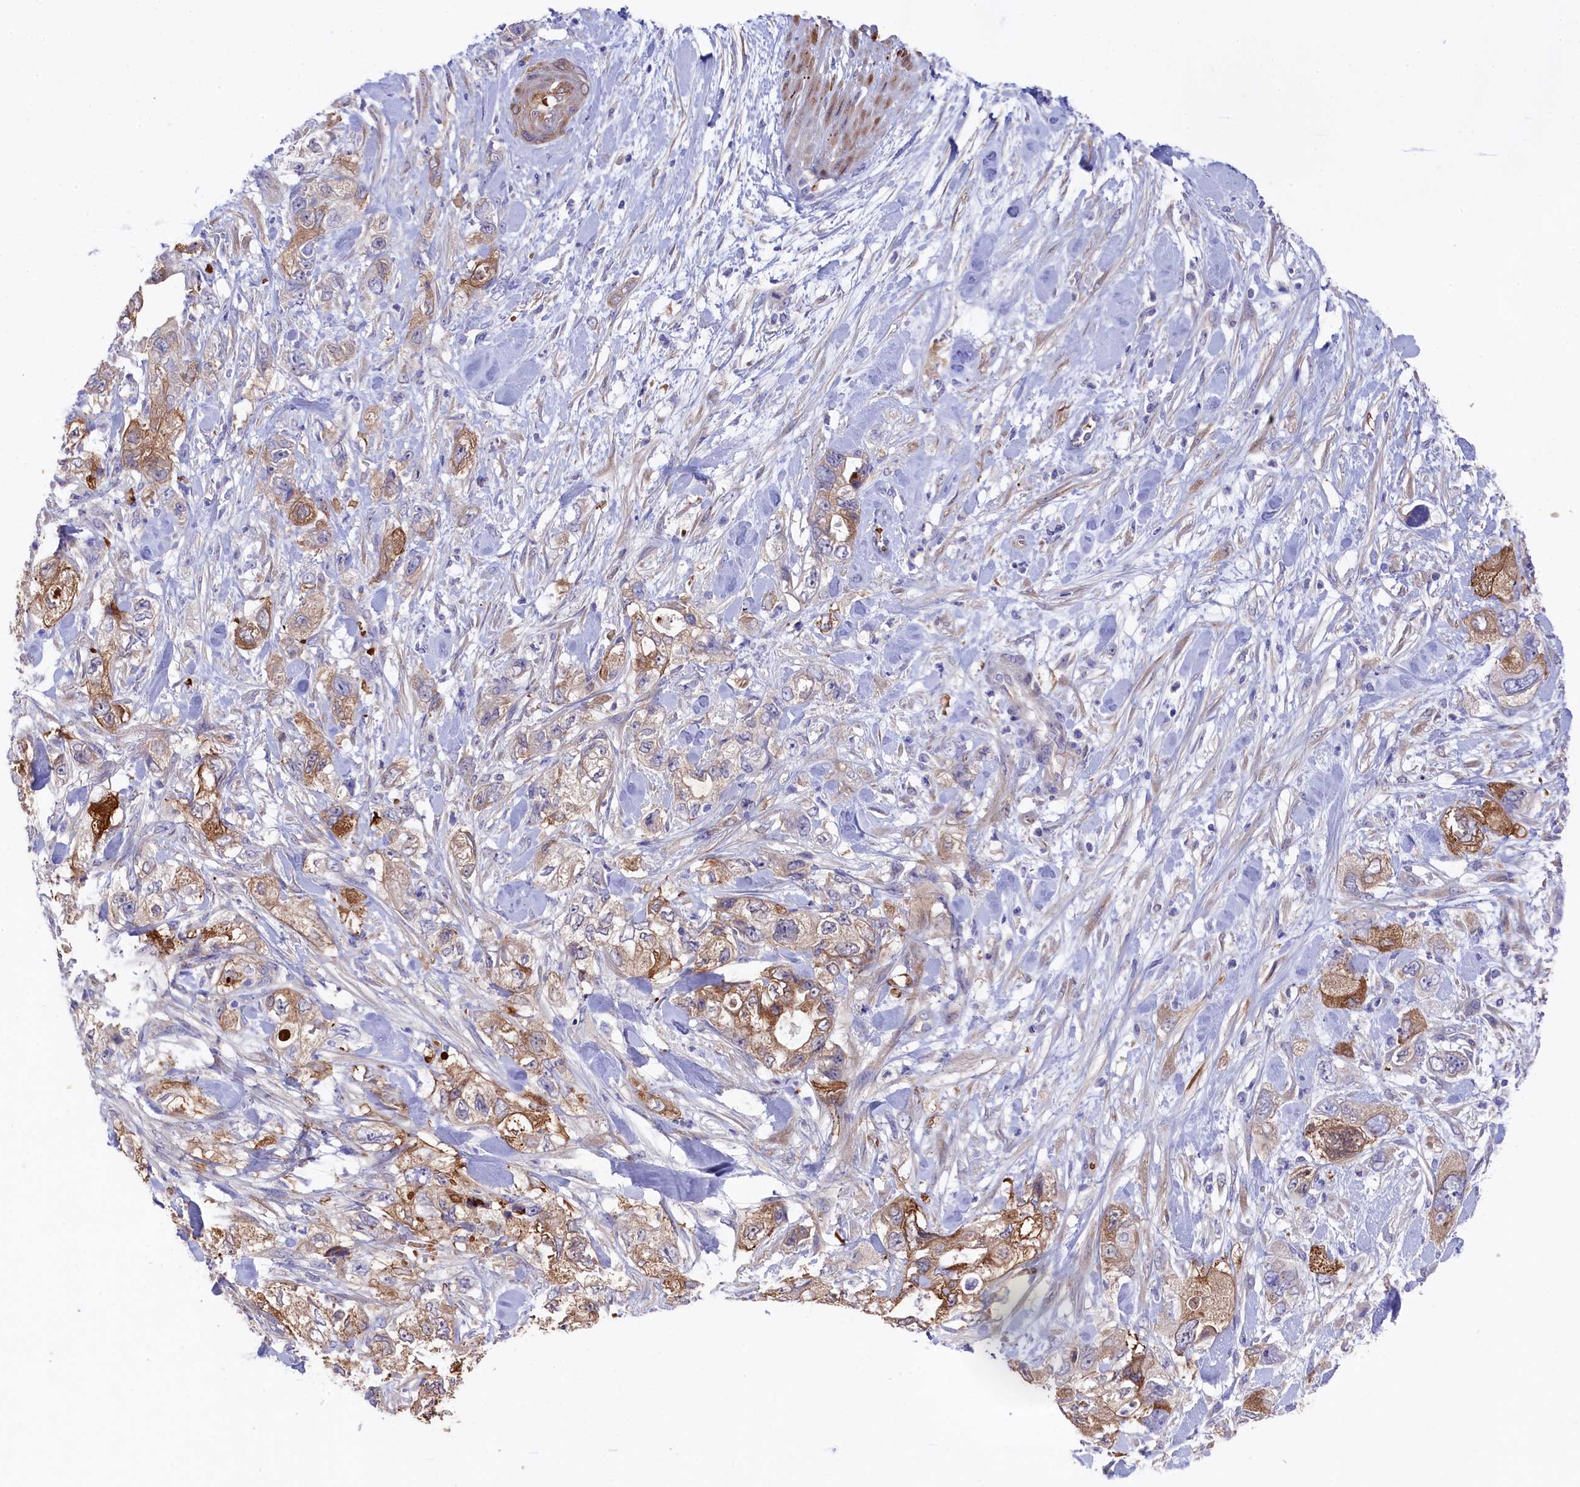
{"staining": {"intensity": "moderate", "quantity": "<25%", "location": "cytoplasmic/membranous"}, "tissue": "pancreatic cancer", "cell_type": "Tumor cells", "image_type": "cancer", "snomed": [{"axis": "morphology", "description": "Adenocarcinoma, NOS"}, {"axis": "topography", "description": "Pancreas"}], "caption": "A low amount of moderate cytoplasmic/membranous expression is appreciated in approximately <25% of tumor cells in pancreatic adenocarcinoma tissue. (DAB = brown stain, brightfield microscopy at high magnification).", "gene": "LHFPL4", "patient": {"sex": "female", "age": 73}}